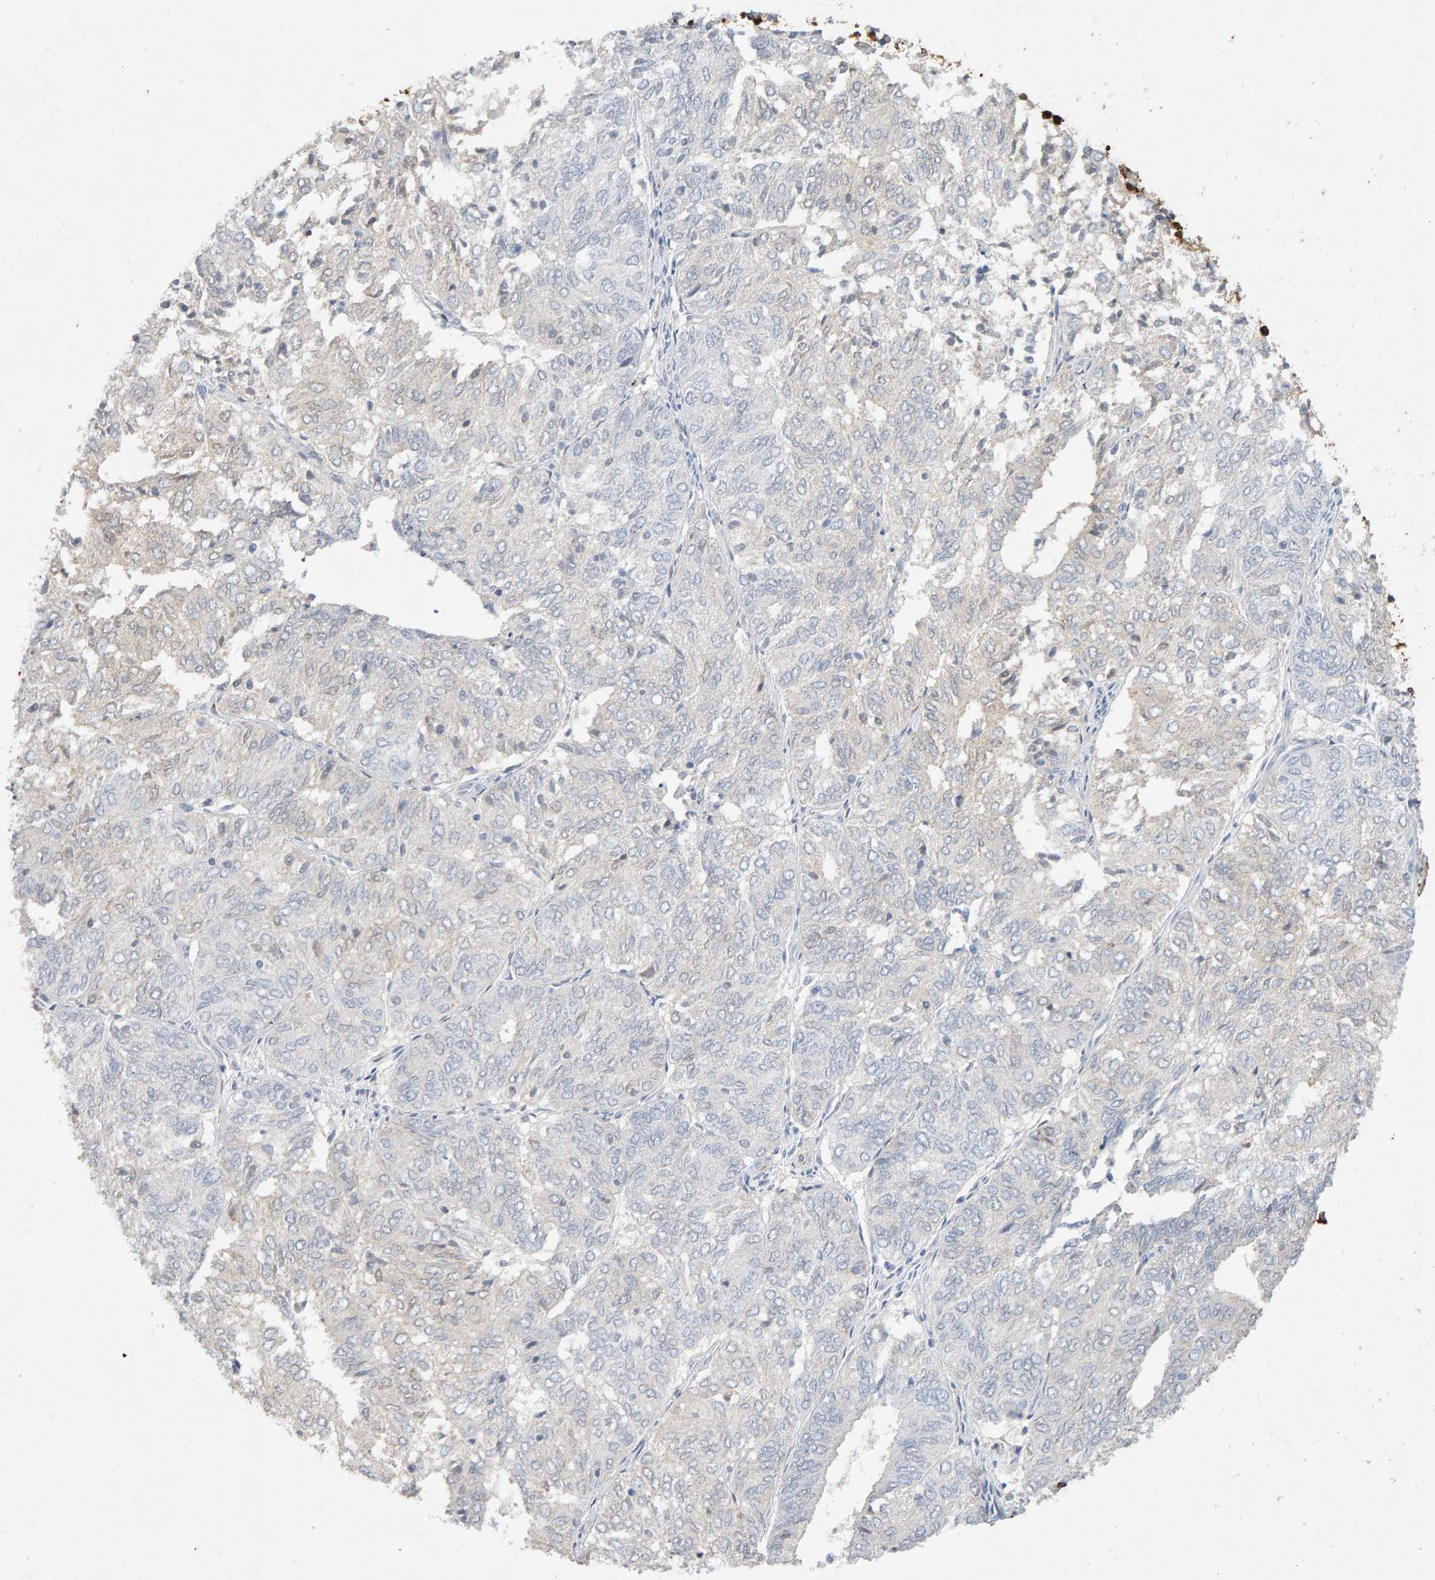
{"staining": {"intensity": "negative", "quantity": "none", "location": "none"}, "tissue": "endometrial cancer", "cell_type": "Tumor cells", "image_type": "cancer", "snomed": [{"axis": "morphology", "description": "Adenocarcinoma, NOS"}, {"axis": "topography", "description": "Uterus"}], "caption": "This is an immunohistochemistry (IHC) photomicrograph of human adenocarcinoma (endometrial). There is no positivity in tumor cells.", "gene": "PTPRM", "patient": {"sex": "female", "age": 60}}